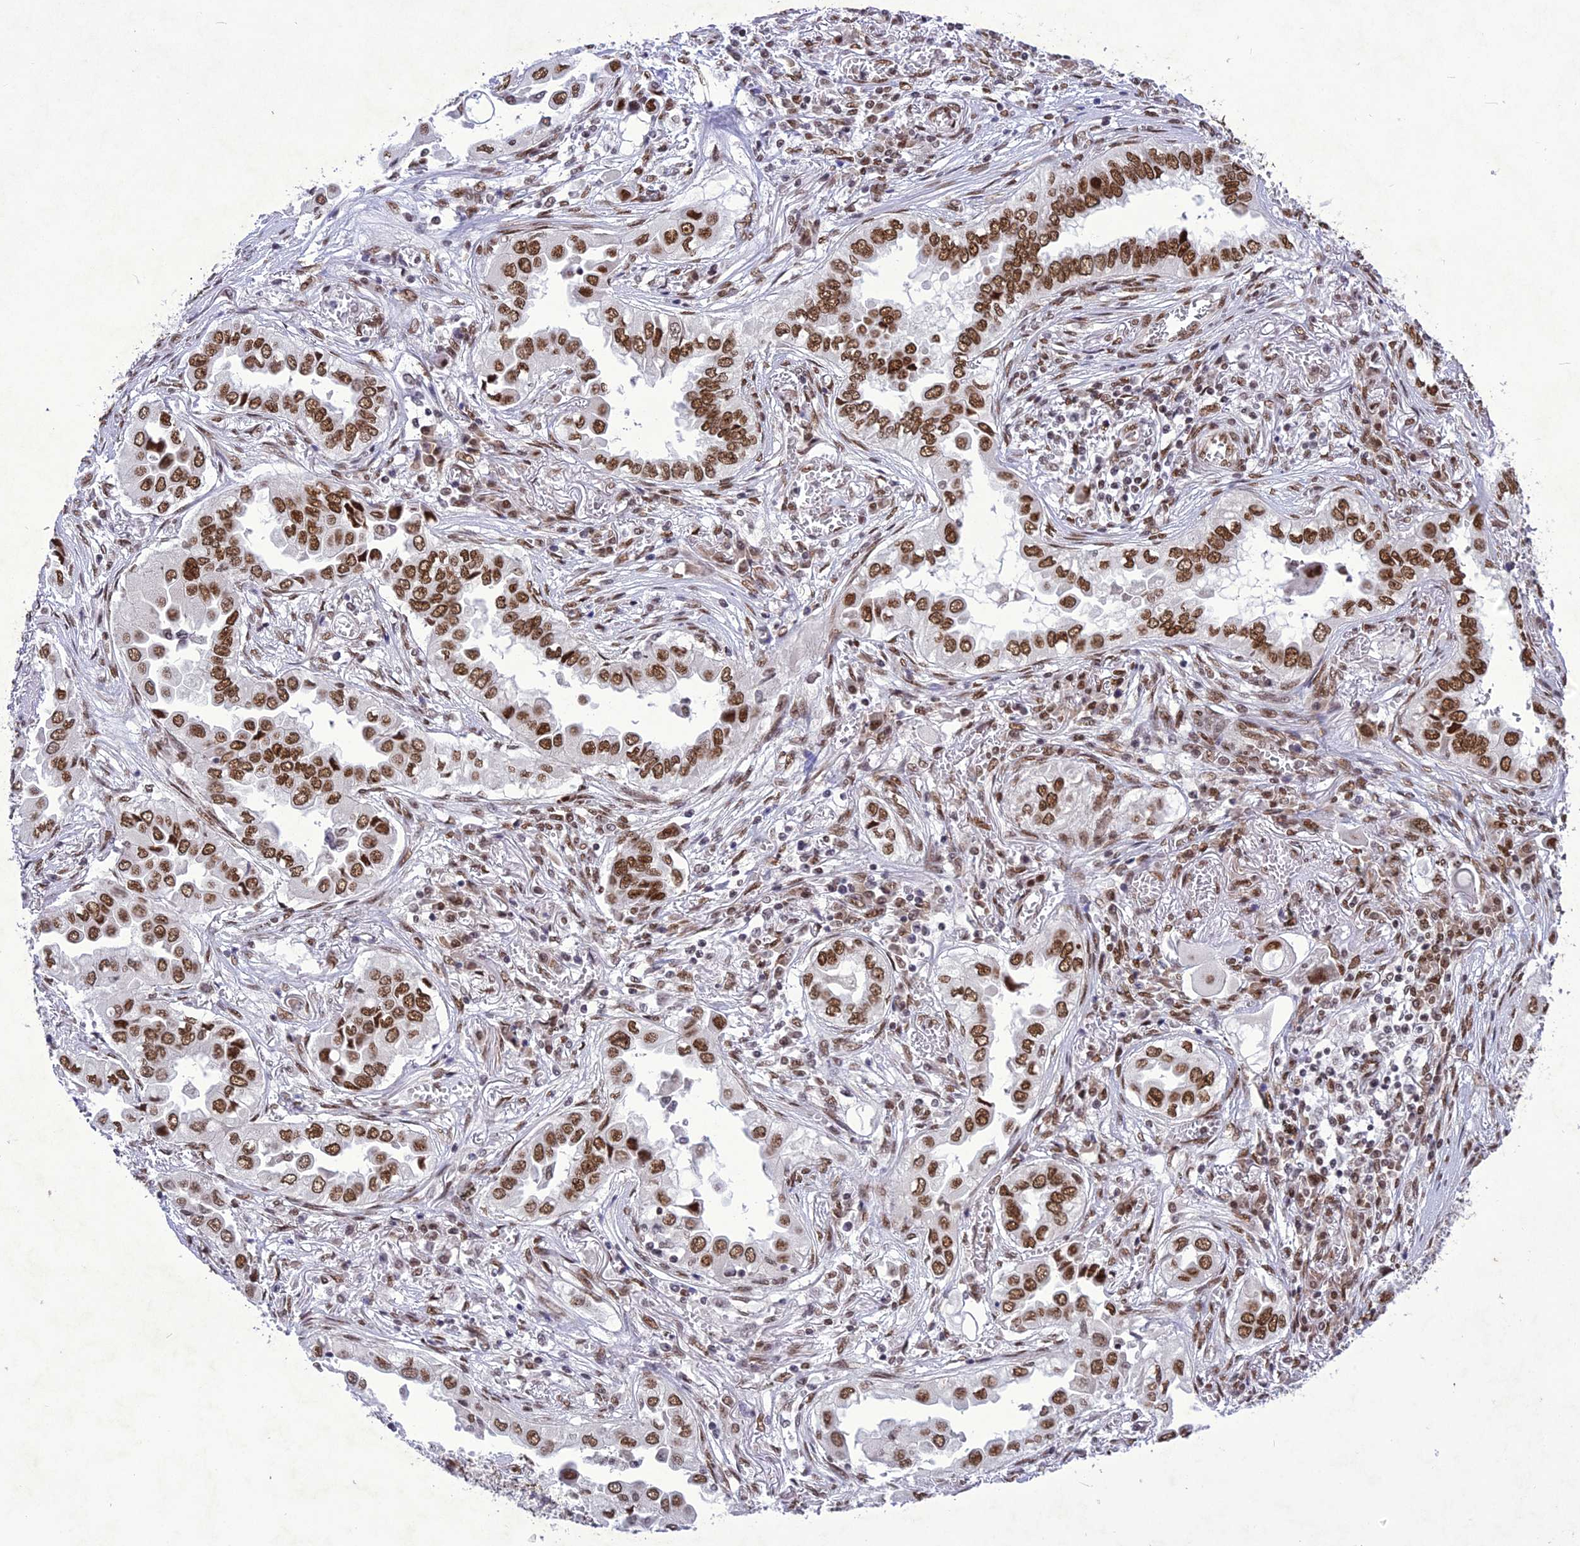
{"staining": {"intensity": "strong", "quantity": ">75%", "location": "nuclear"}, "tissue": "lung cancer", "cell_type": "Tumor cells", "image_type": "cancer", "snomed": [{"axis": "morphology", "description": "Adenocarcinoma, NOS"}, {"axis": "topography", "description": "Lung"}], "caption": "Immunohistochemical staining of human adenocarcinoma (lung) exhibits high levels of strong nuclear expression in approximately >75% of tumor cells.", "gene": "DDX1", "patient": {"sex": "female", "age": 76}}